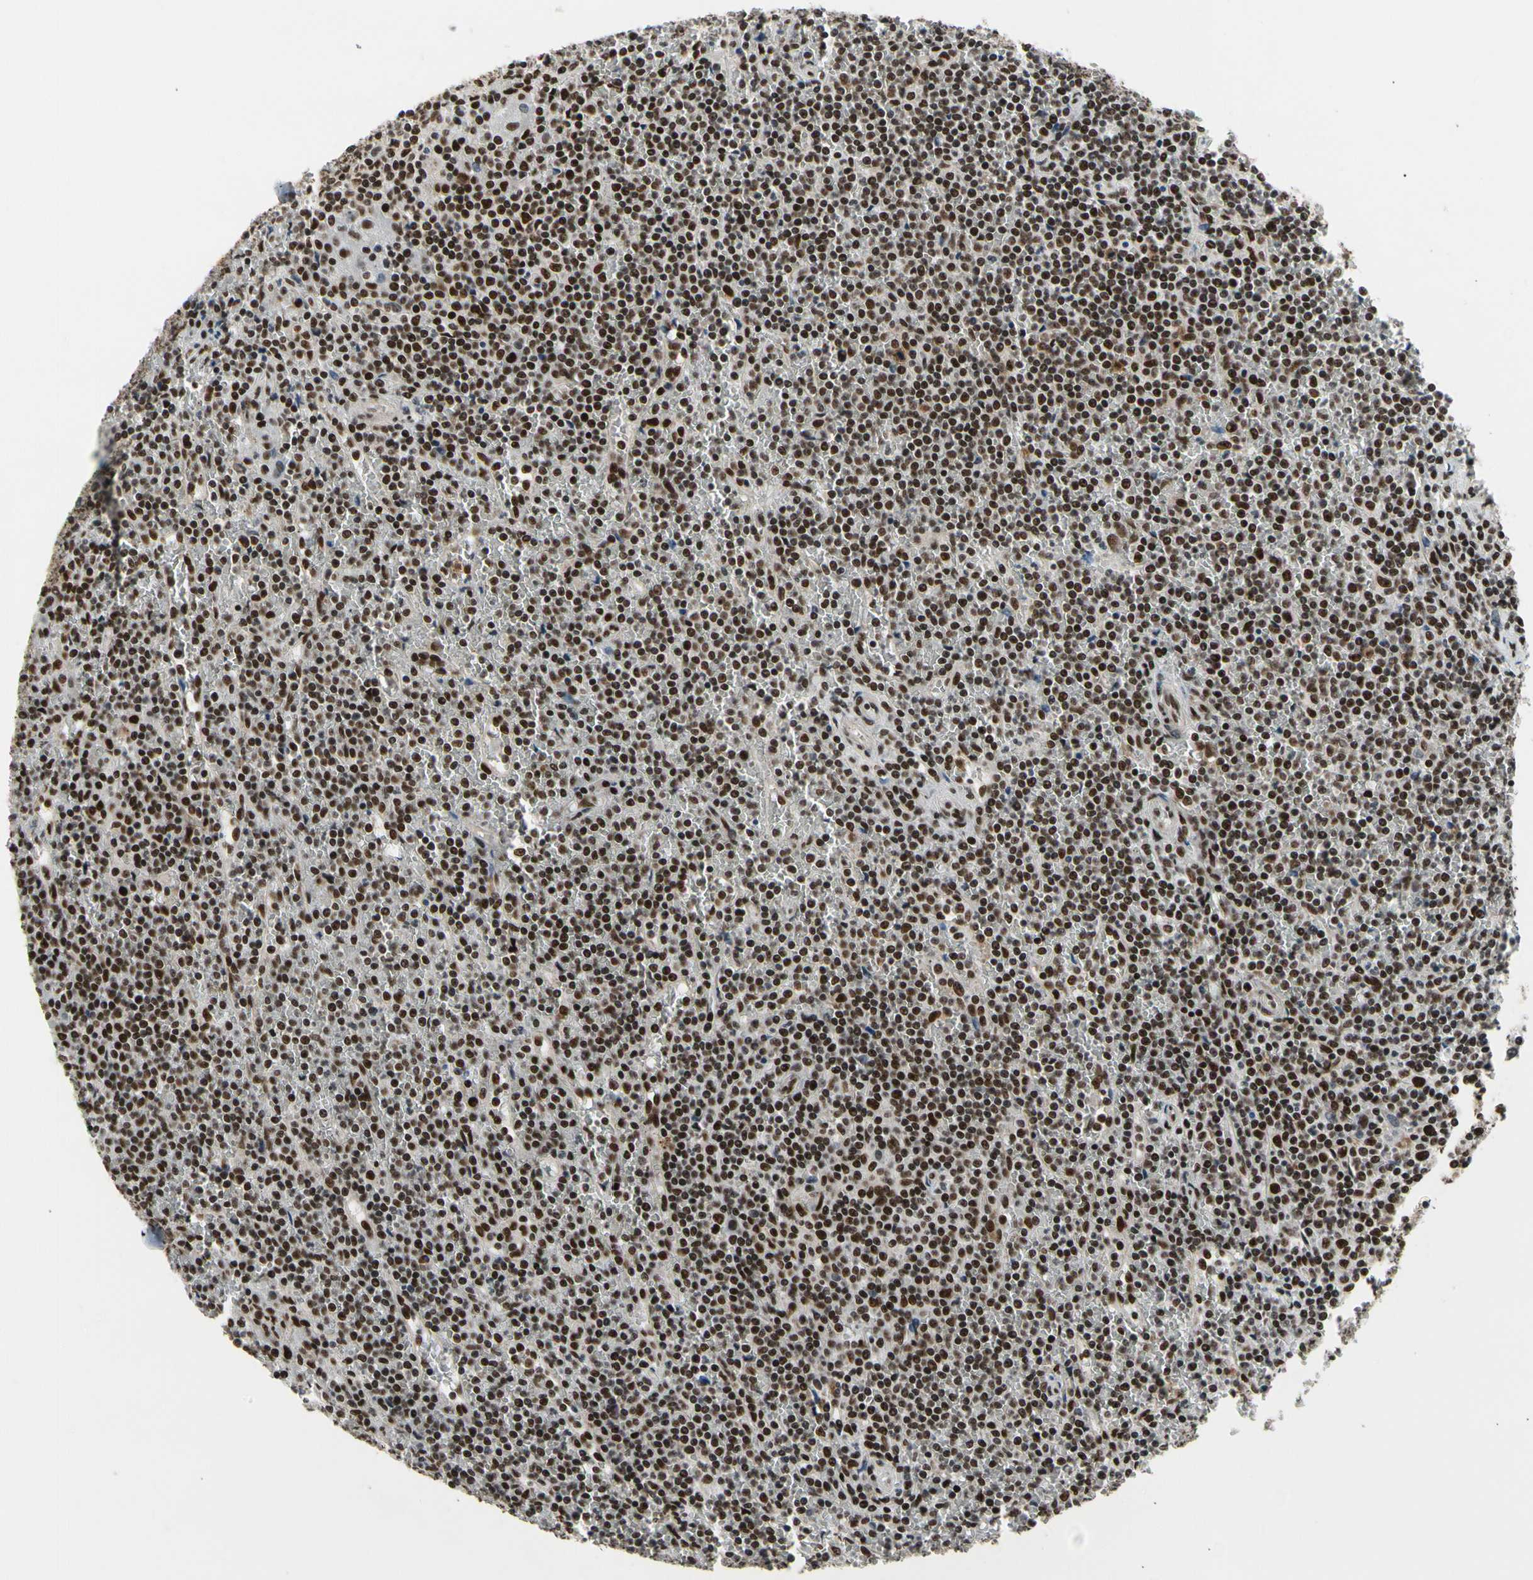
{"staining": {"intensity": "strong", "quantity": ">75%", "location": "nuclear"}, "tissue": "lymphoma", "cell_type": "Tumor cells", "image_type": "cancer", "snomed": [{"axis": "morphology", "description": "Malignant lymphoma, non-Hodgkin's type, Low grade"}, {"axis": "topography", "description": "Spleen"}], "caption": "Lymphoma stained for a protein (brown) shows strong nuclear positive expression in about >75% of tumor cells.", "gene": "SRSF11", "patient": {"sex": "female", "age": 19}}